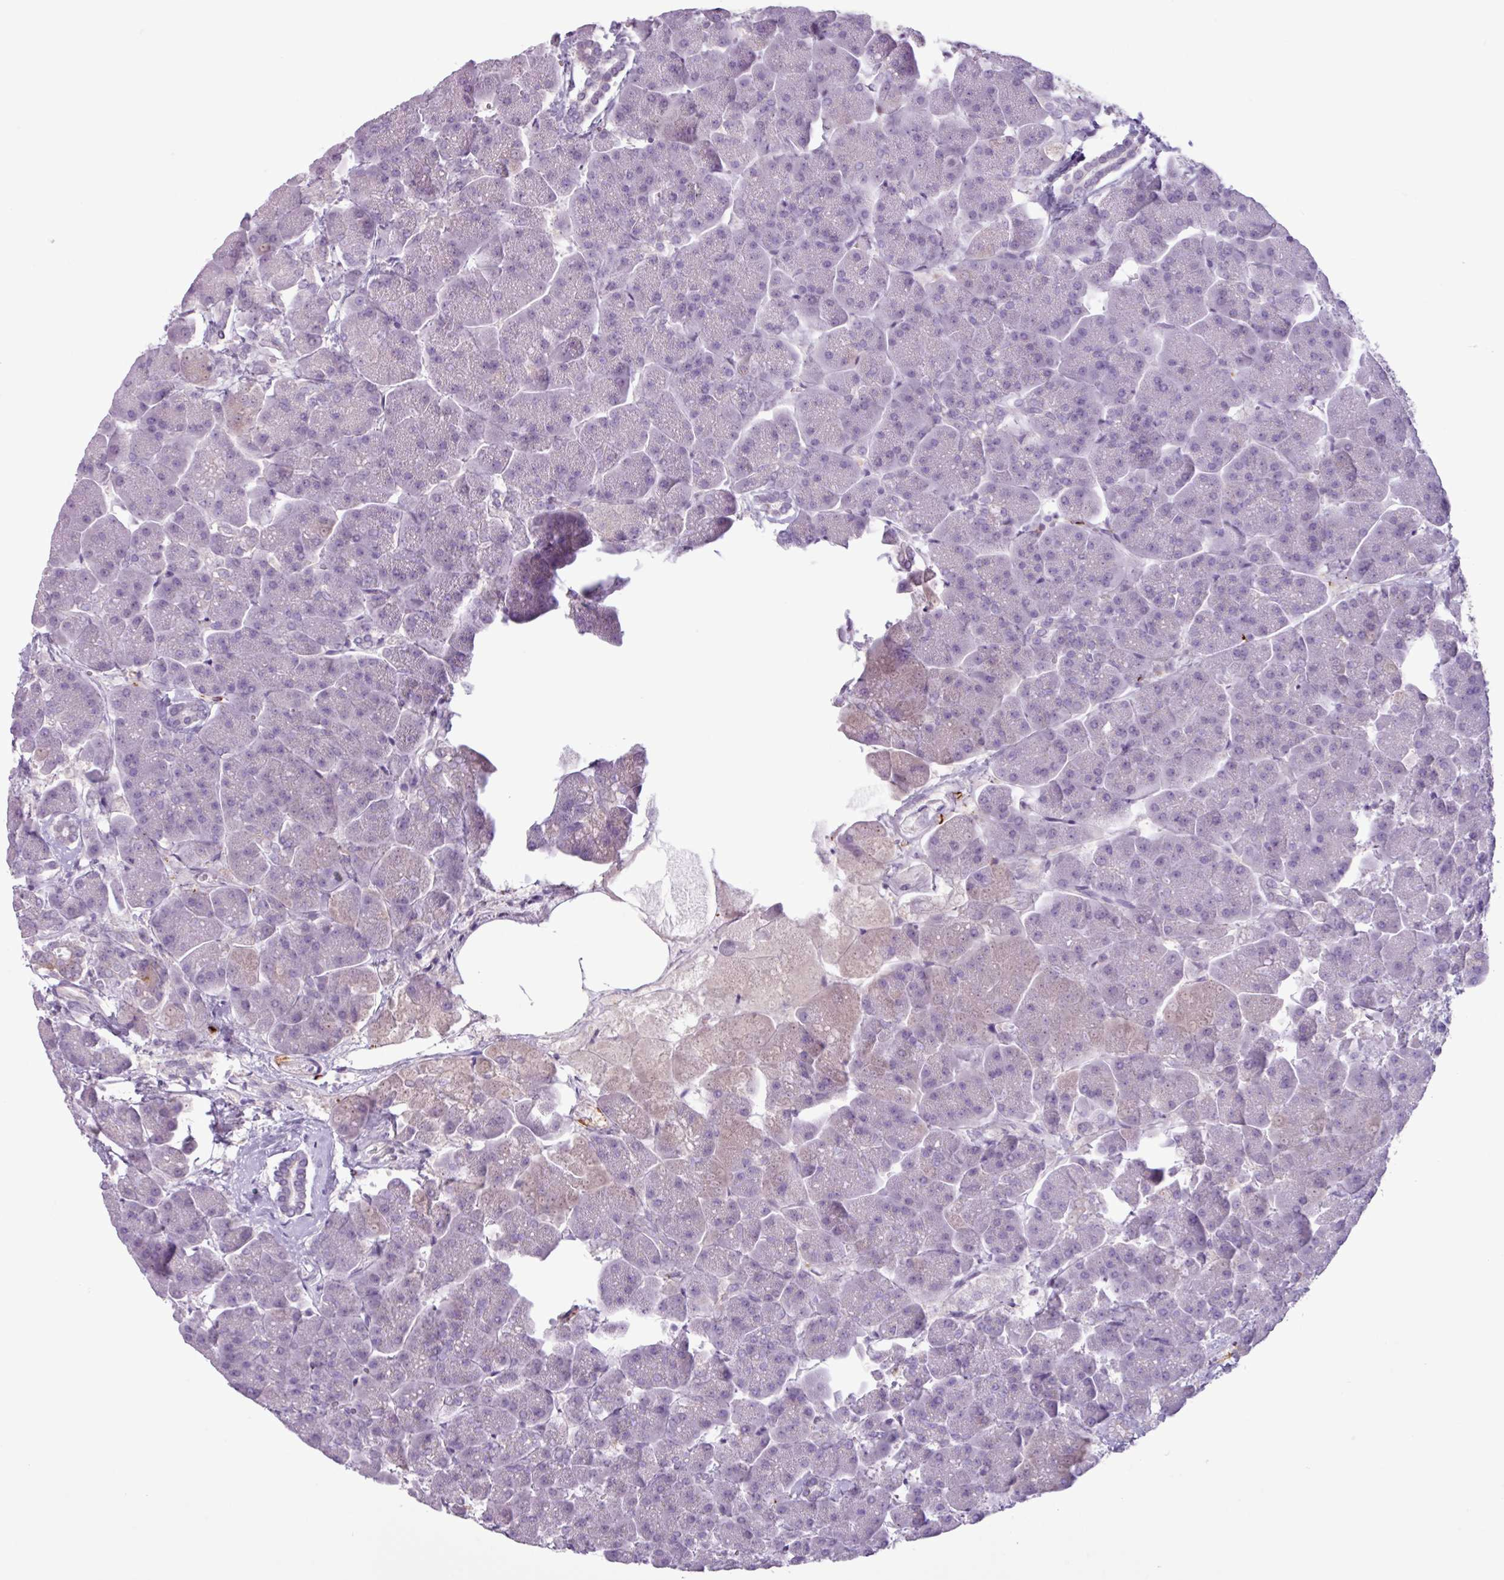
{"staining": {"intensity": "weak", "quantity": "<25%", "location": "nuclear"}, "tissue": "pancreas", "cell_type": "Exocrine glandular cells", "image_type": "normal", "snomed": [{"axis": "morphology", "description": "Normal tissue, NOS"}, {"axis": "topography", "description": "Pancreas"}, {"axis": "topography", "description": "Peripheral nerve tissue"}], "caption": "IHC micrograph of benign human pancreas stained for a protein (brown), which displays no positivity in exocrine glandular cells. Brightfield microscopy of immunohistochemistry stained with DAB (brown) and hematoxylin (blue), captured at high magnification.", "gene": "C4A", "patient": {"sex": "male", "age": 54}}